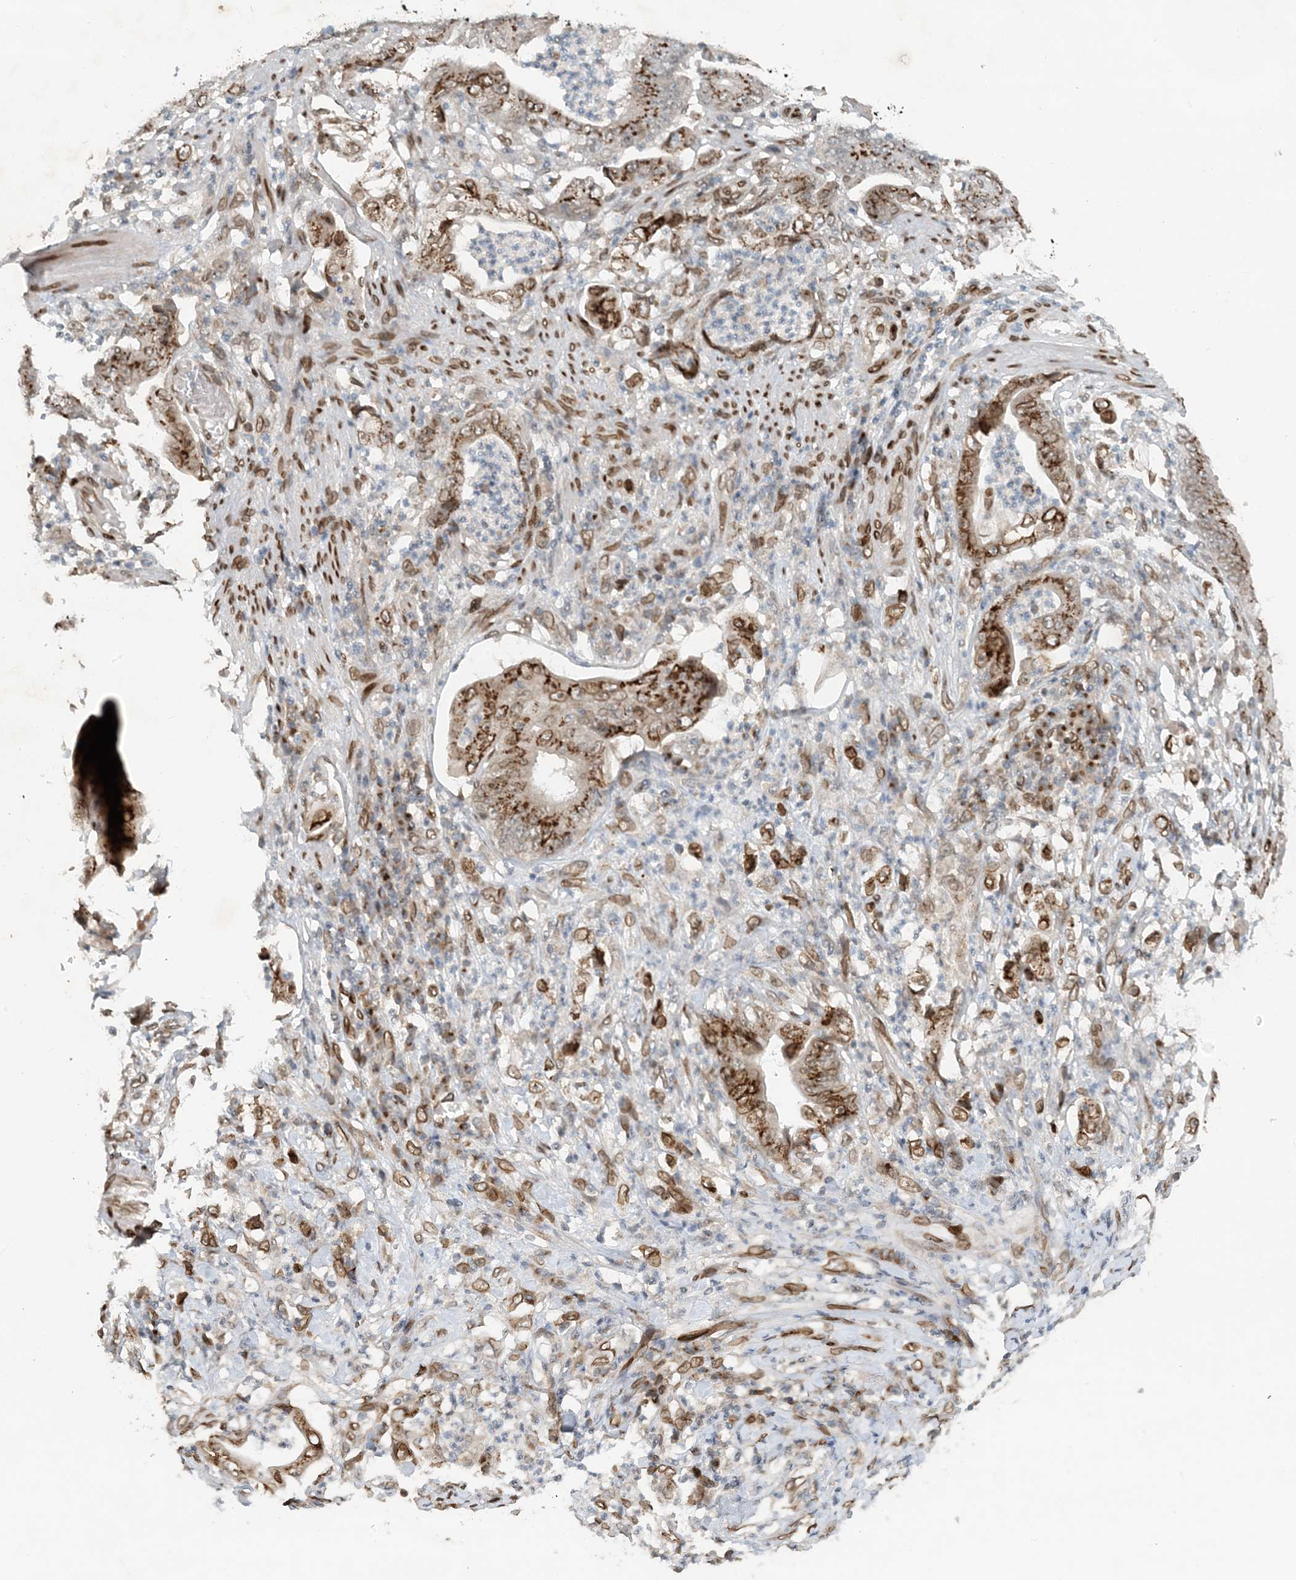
{"staining": {"intensity": "strong", "quantity": "25%-75%", "location": "cytoplasmic/membranous"}, "tissue": "stomach cancer", "cell_type": "Tumor cells", "image_type": "cancer", "snomed": [{"axis": "morphology", "description": "Adenocarcinoma, NOS"}, {"axis": "topography", "description": "Stomach"}], "caption": "An immunohistochemistry histopathology image of tumor tissue is shown. Protein staining in brown labels strong cytoplasmic/membranous positivity in stomach cancer within tumor cells.", "gene": "SLC35A2", "patient": {"sex": "female", "age": 73}}